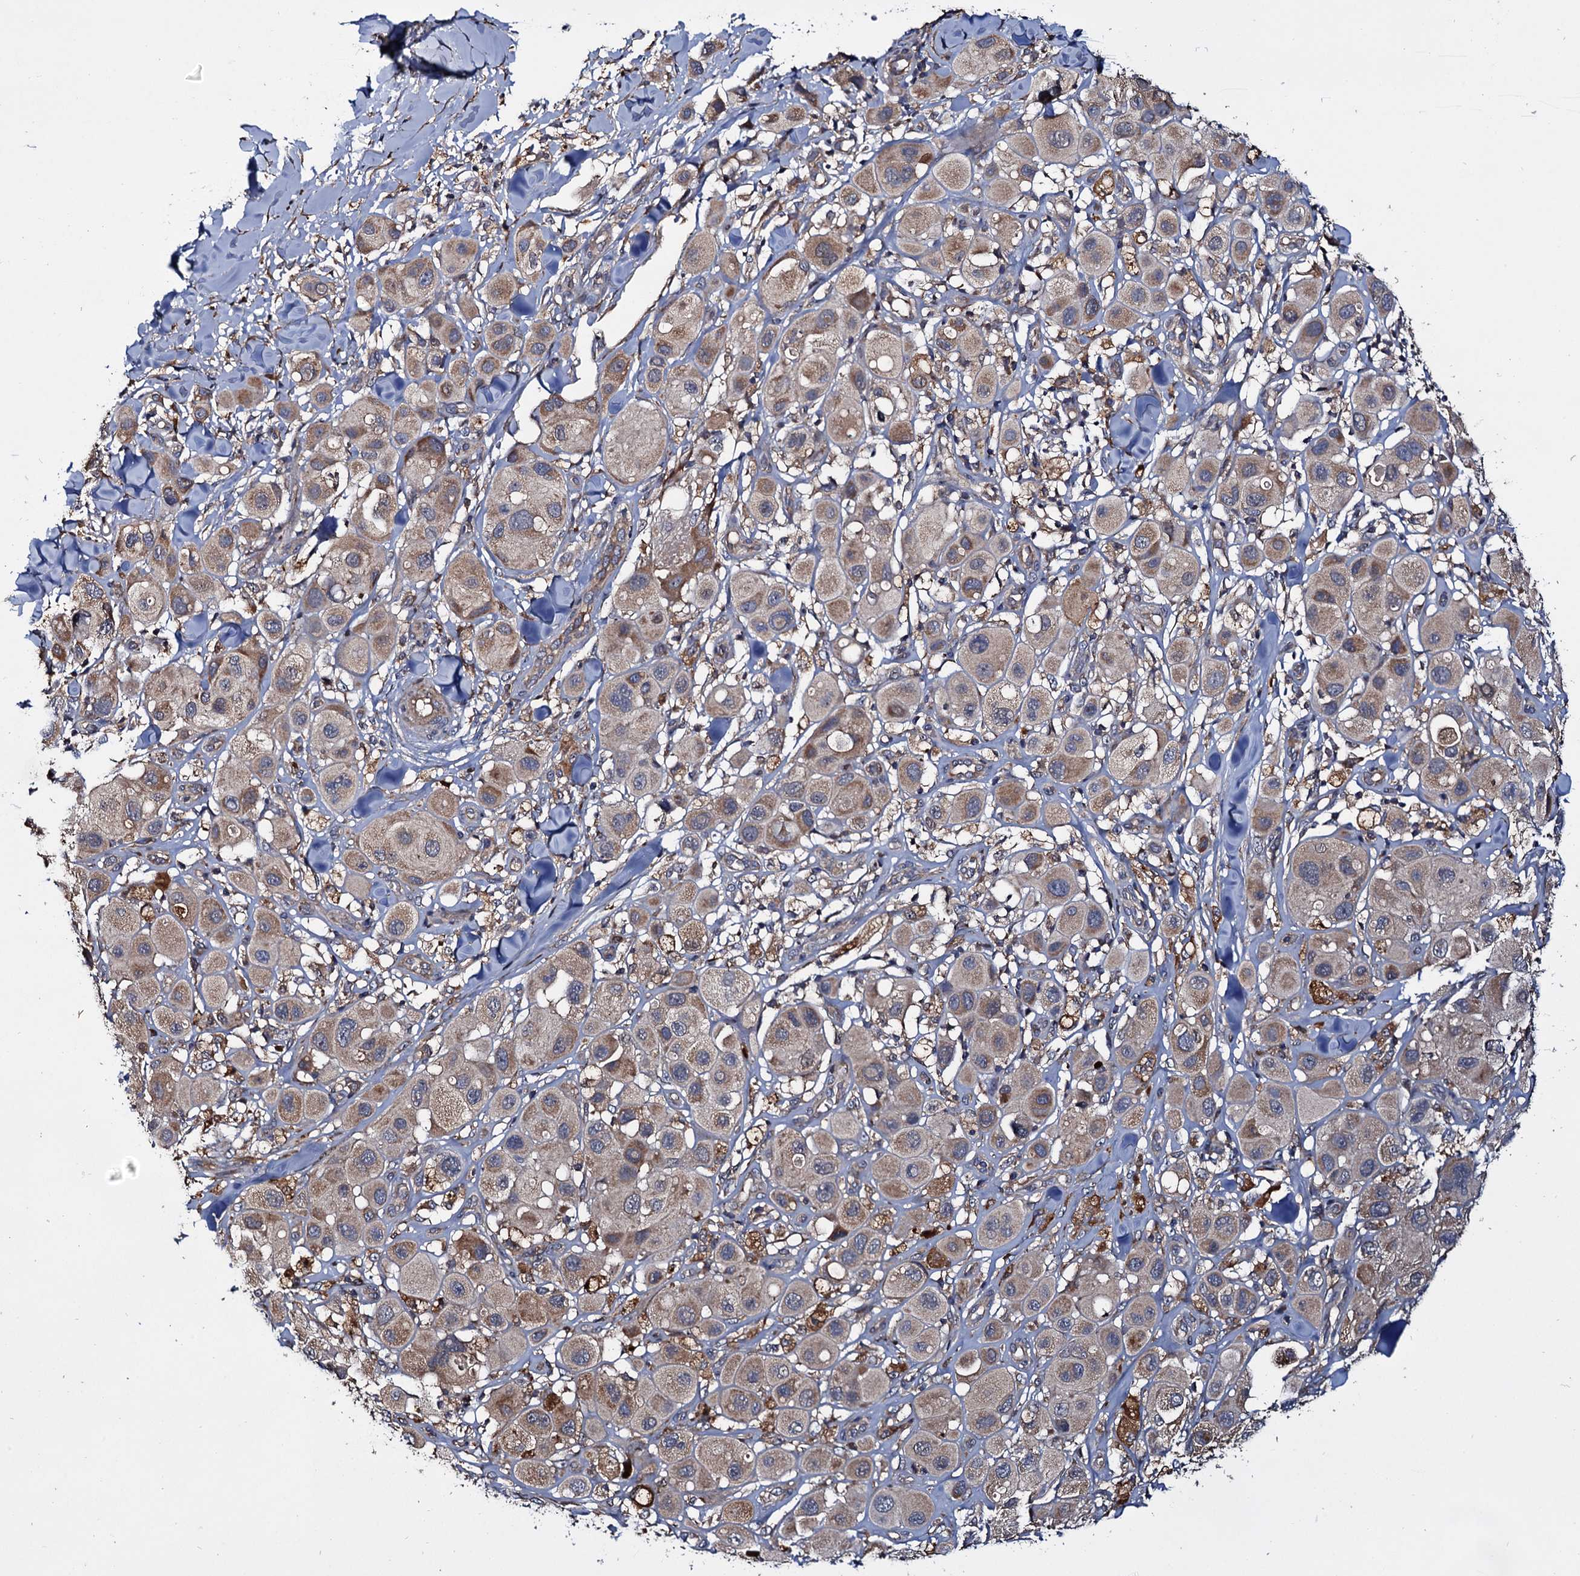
{"staining": {"intensity": "weak", "quantity": ">75%", "location": "cytoplasmic/membranous"}, "tissue": "melanoma", "cell_type": "Tumor cells", "image_type": "cancer", "snomed": [{"axis": "morphology", "description": "Malignant melanoma, Metastatic site"}, {"axis": "topography", "description": "Skin"}], "caption": "Melanoma stained with DAB (3,3'-diaminobenzidine) immunohistochemistry reveals low levels of weak cytoplasmic/membranous staining in approximately >75% of tumor cells.", "gene": "CEP192", "patient": {"sex": "male", "age": 41}}